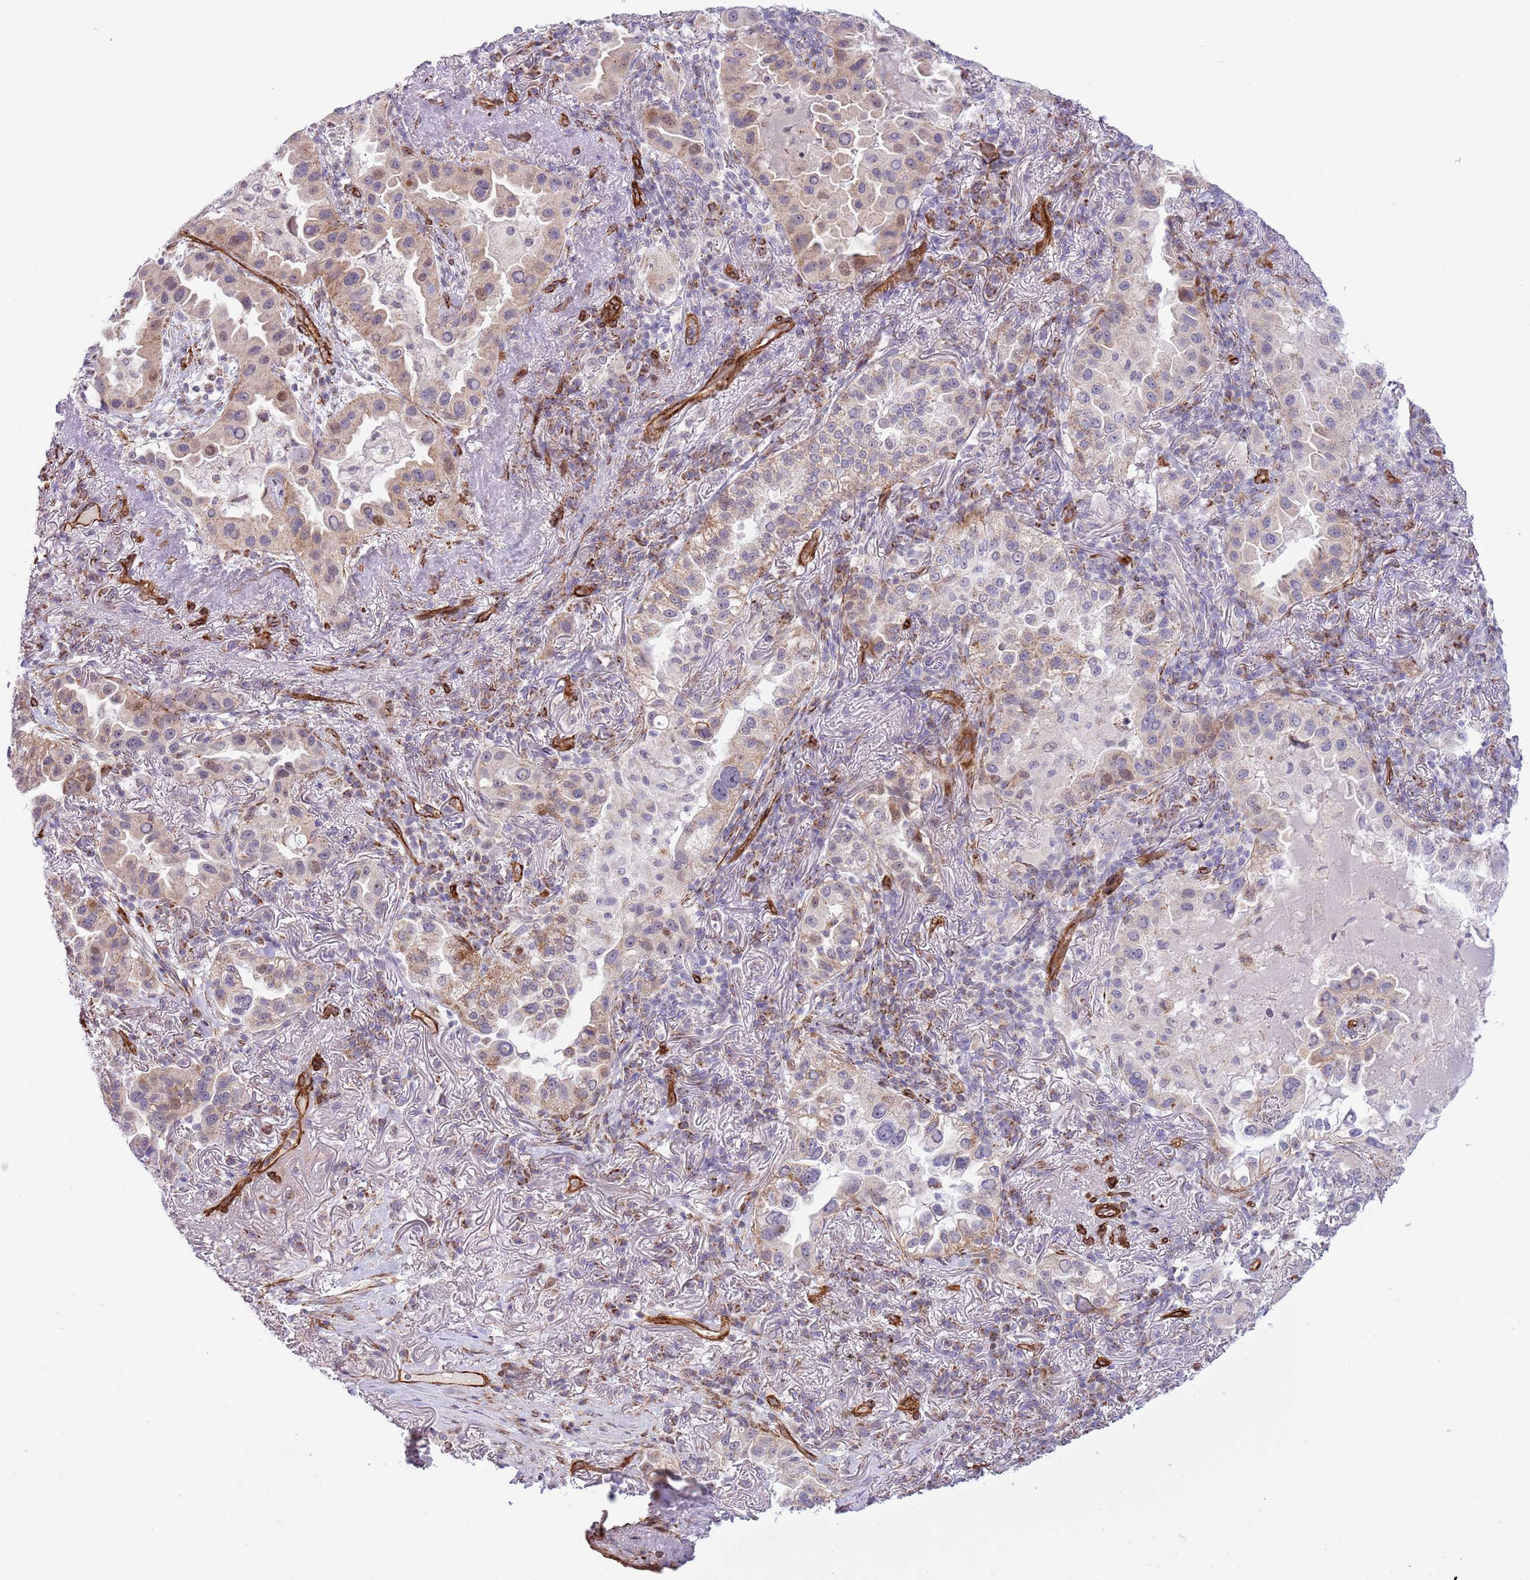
{"staining": {"intensity": "weak", "quantity": "25%-75%", "location": "cytoplasmic/membranous"}, "tissue": "lung cancer", "cell_type": "Tumor cells", "image_type": "cancer", "snomed": [{"axis": "morphology", "description": "Adenocarcinoma, NOS"}, {"axis": "topography", "description": "Lung"}], "caption": "Immunohistochemical staining of lung cancer reveals weak cytoplasmic/membranous protein positivity in about 25%-75% of tumor cells.", "gene": "NEK3", "patient": {"sex": "female", "age": 69}}